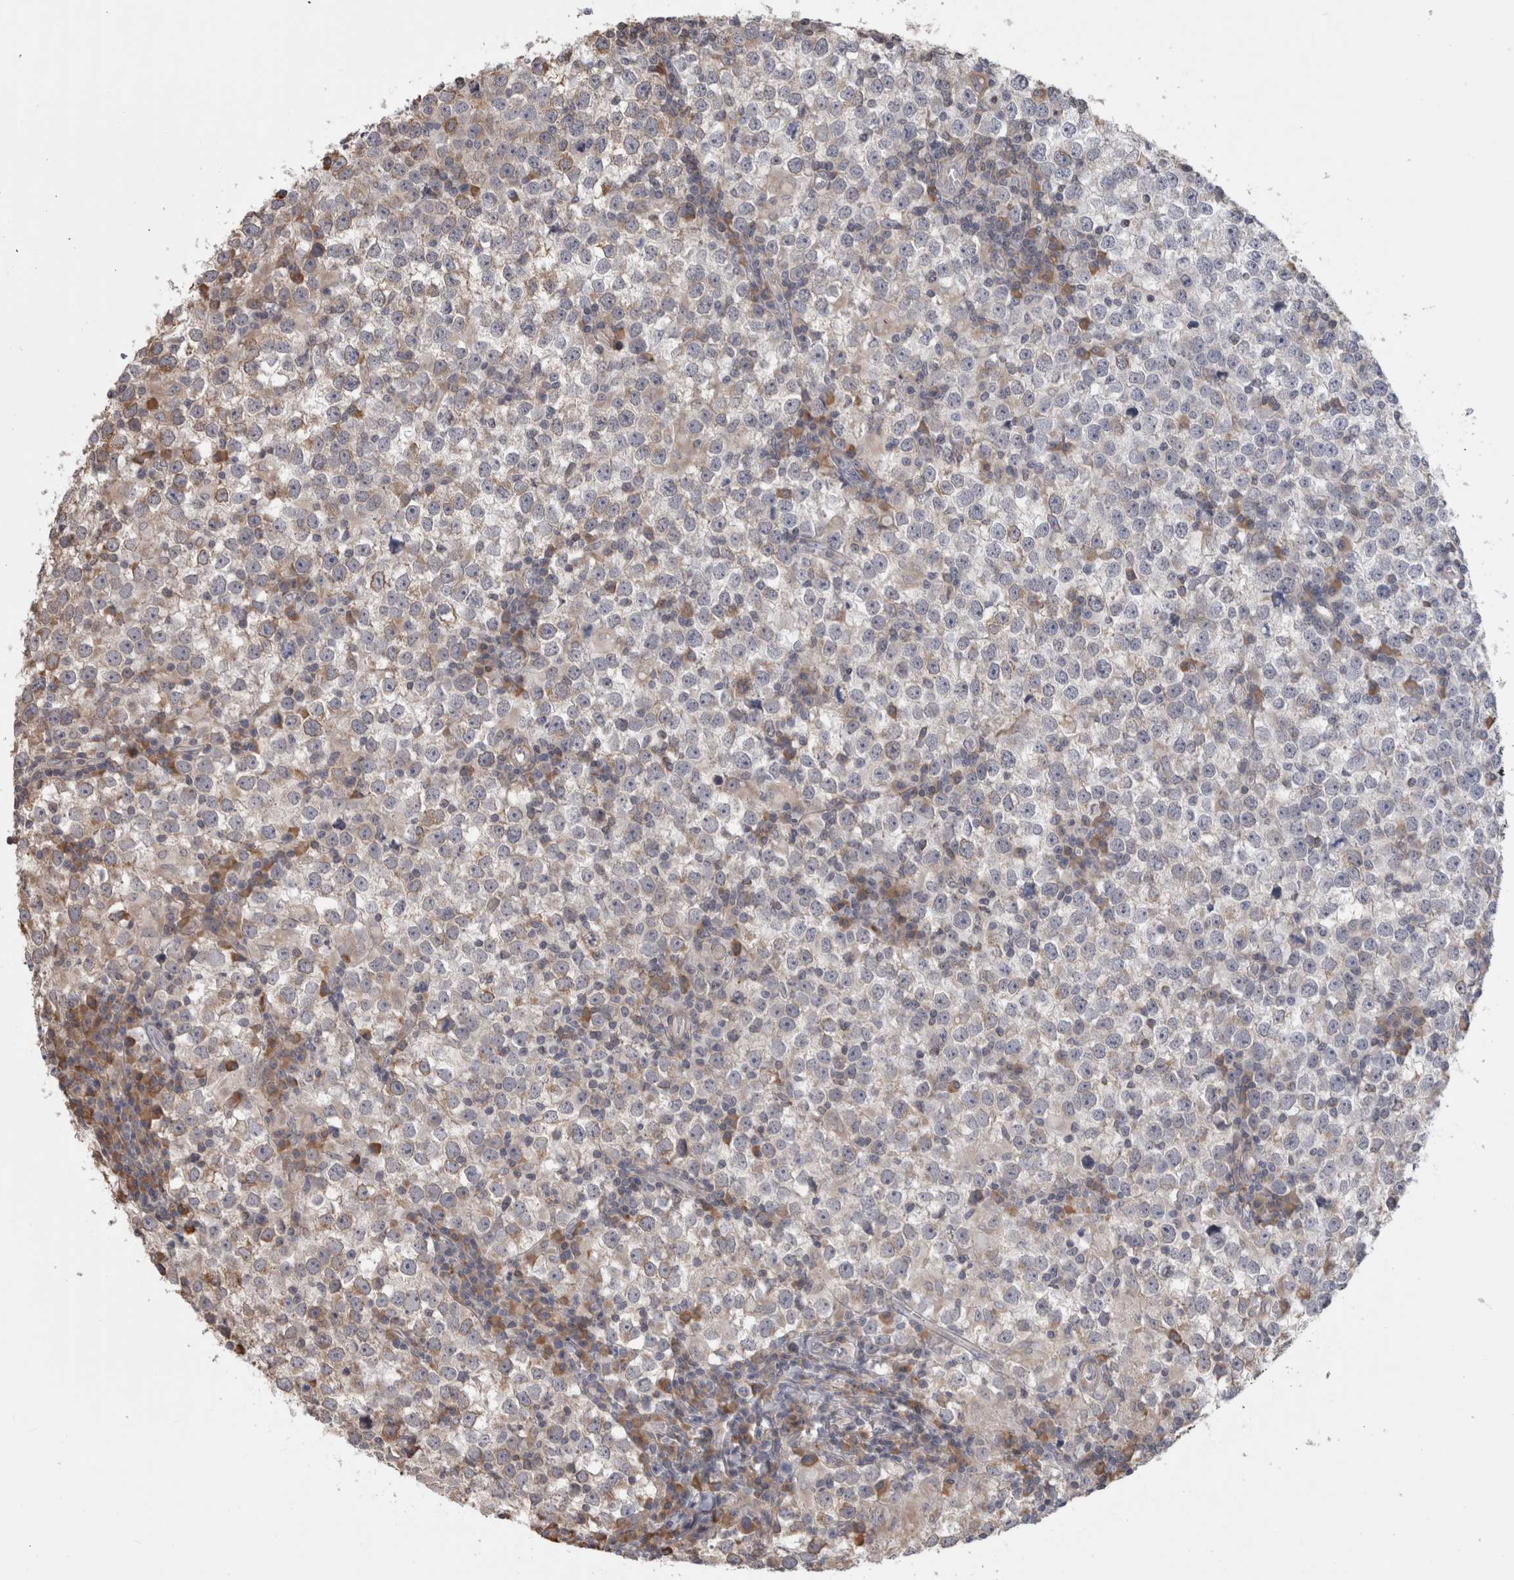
{"staining": {"intensity": "weak", "quantity": "<25%", "location": "cytoplasmic/membranous"}, "tissue": "testis cancer", "cell_type": "Tumor cells", "image_type": "cancer", "snomed": [{"axis": "morphology", "description": "Seminoma, NOS"}, {"axis": "topography", "description": "Testis"}], "caption": "IHC histopathology image of neoplastic tissue: human testis cancer stained with DAB shows no significant protein expression in tumor cells. (DAB (3,3'-diaminobenzidine) immunohistochemistry visualized using brightfield microscopy, high magnification).", "gene": "SMAP2", "patient": {"sex": "male", "age": 65}}